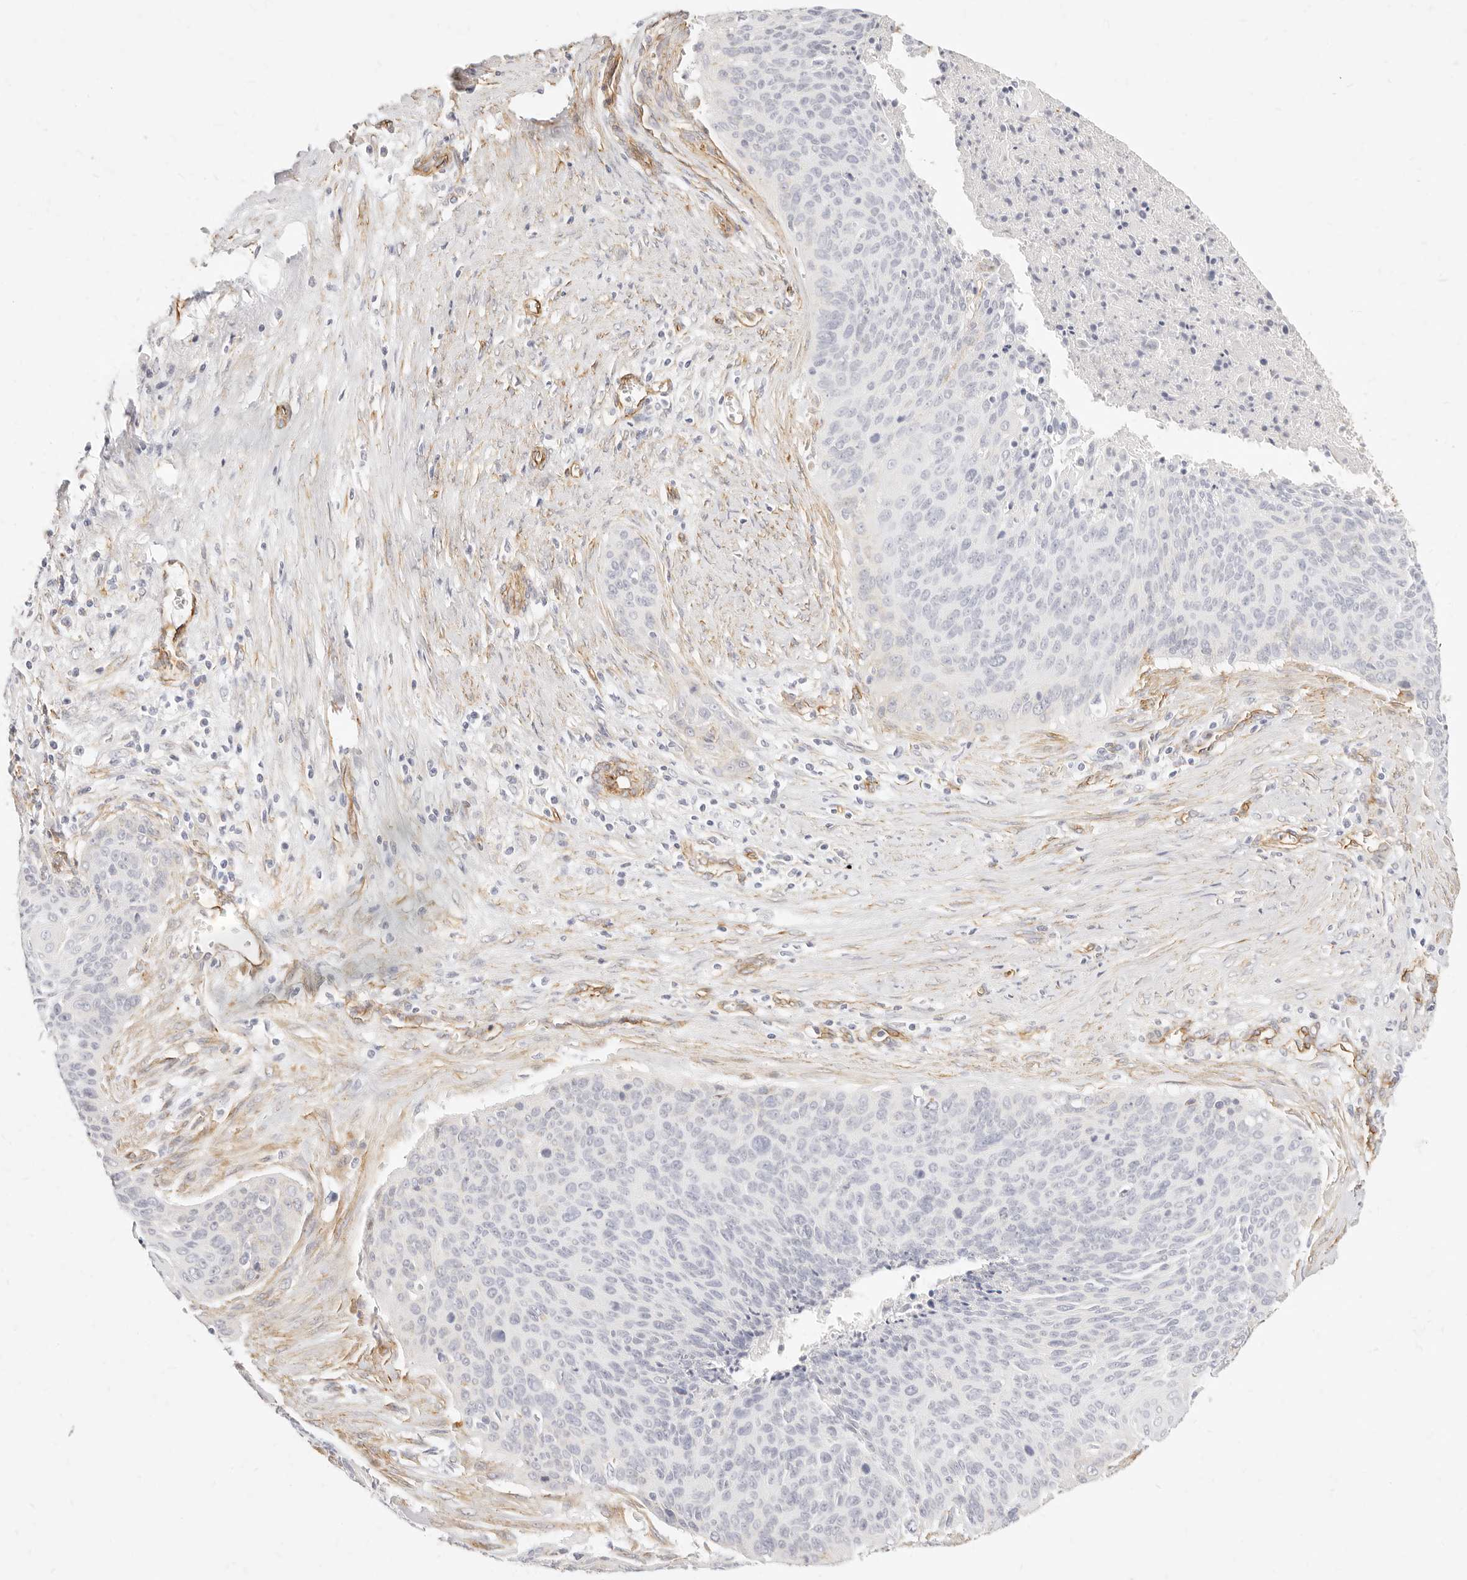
{"staining": {"intensity": "negative", "quantity": "none", "location": "none"}, "tissue": "cervical cancer", "cell_type": "Tumor cells", "image_type": "cancer", "snomed": [{"axis": "morphology", "description": "Squamous cell carcinoma, NOS"}, {"axis": "topography", "description": "Cervix"}], "caption": "Immunohistochemistry (IHC) micrograph of cervical squamous cell carcinoma stained for a protein (brown), which demonstrates no expression in tumor cells.", "gene": "NUS1", "patient": {"sex": "female", "age": 55}}